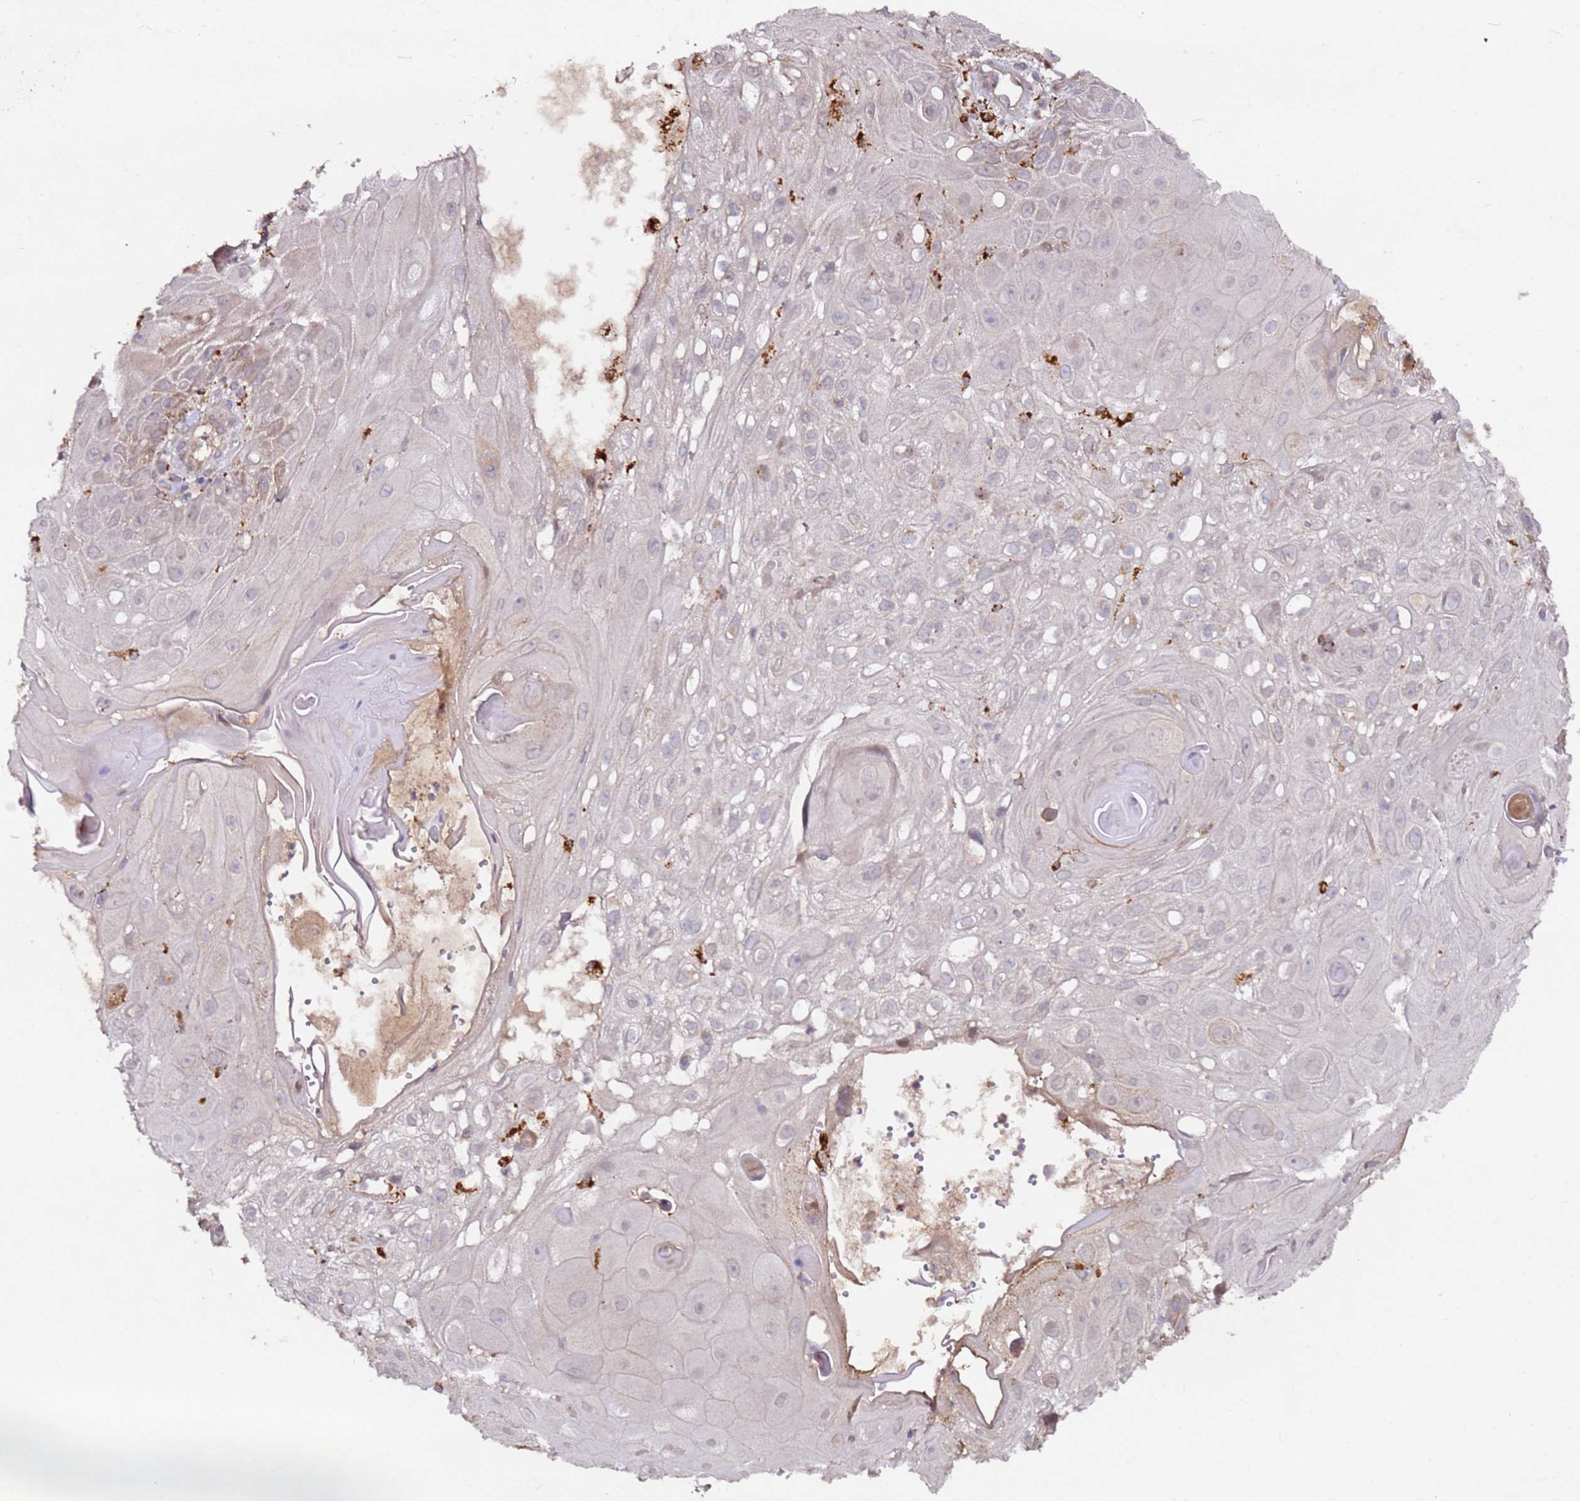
{"staining": {"intensity": "negative", "quantity": "none", "location": "none"}, "tissue": "skin cancer", "cell_type": "Tumor cells", "image_type": "cancer", "snomed": [{"axis": "morphology", "description": "Normal tissue, NOS"}, {"axis": "morphology", "description": "Squamous cell carcinoma, NOS"}, {"axis": "topography", "description": "Skin"}, {"axis": "topography", "description": "Cartilage tissue"}], "caption": "This is an immunohistochemistry (IHC) image of human skin cancer (squamous cell carcinoma). There is no positivity in tumor cells.", "gene": "ALG11", "patient": {"sex": "female", "age": 79}}